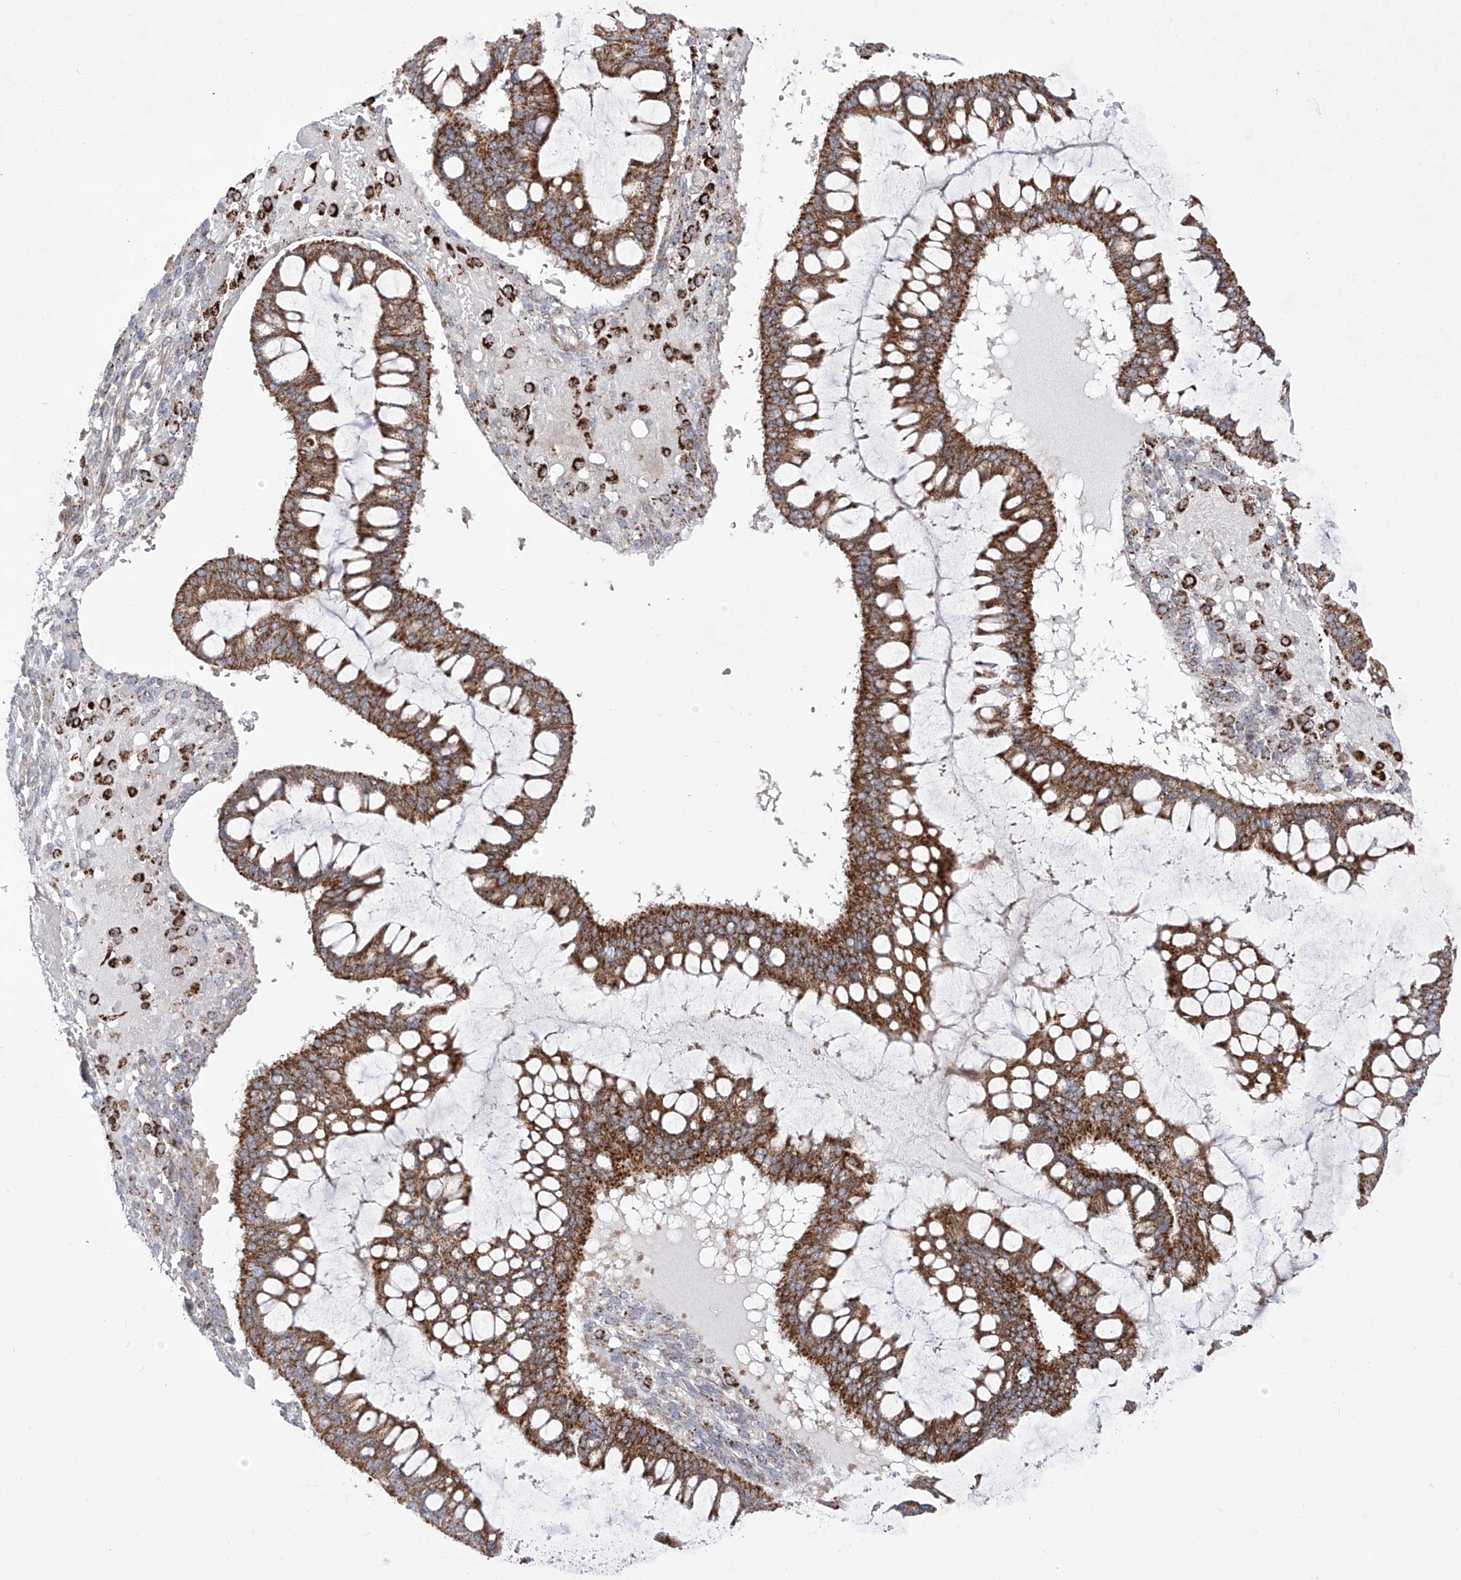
{"staining": {"intensity": "strong", "quantity": ">75%", "location": "cytoplasmic/membranous"}, "tissue": "ovarian cancer", "cell_type": "Tumor cells", "image_type": "cancer", "snomed": [{"axis": "morphology", "description": "Cystadenocarcinoma, mucinous, NOS"}, {"axis": "topography", "description": "Ovary"}], "caption": "Immunohistochemistry (IHC) (DAB) staining of human mucinous cystadenocarcinoma (ovarian) reveals strong cytoplasmic/membranous protein staining in about >75% of tumor cells. (IHC, brightfield microscopy, high magnification).", "gene": "YKT6", "patient": {"sex": "female", "age": 73}}